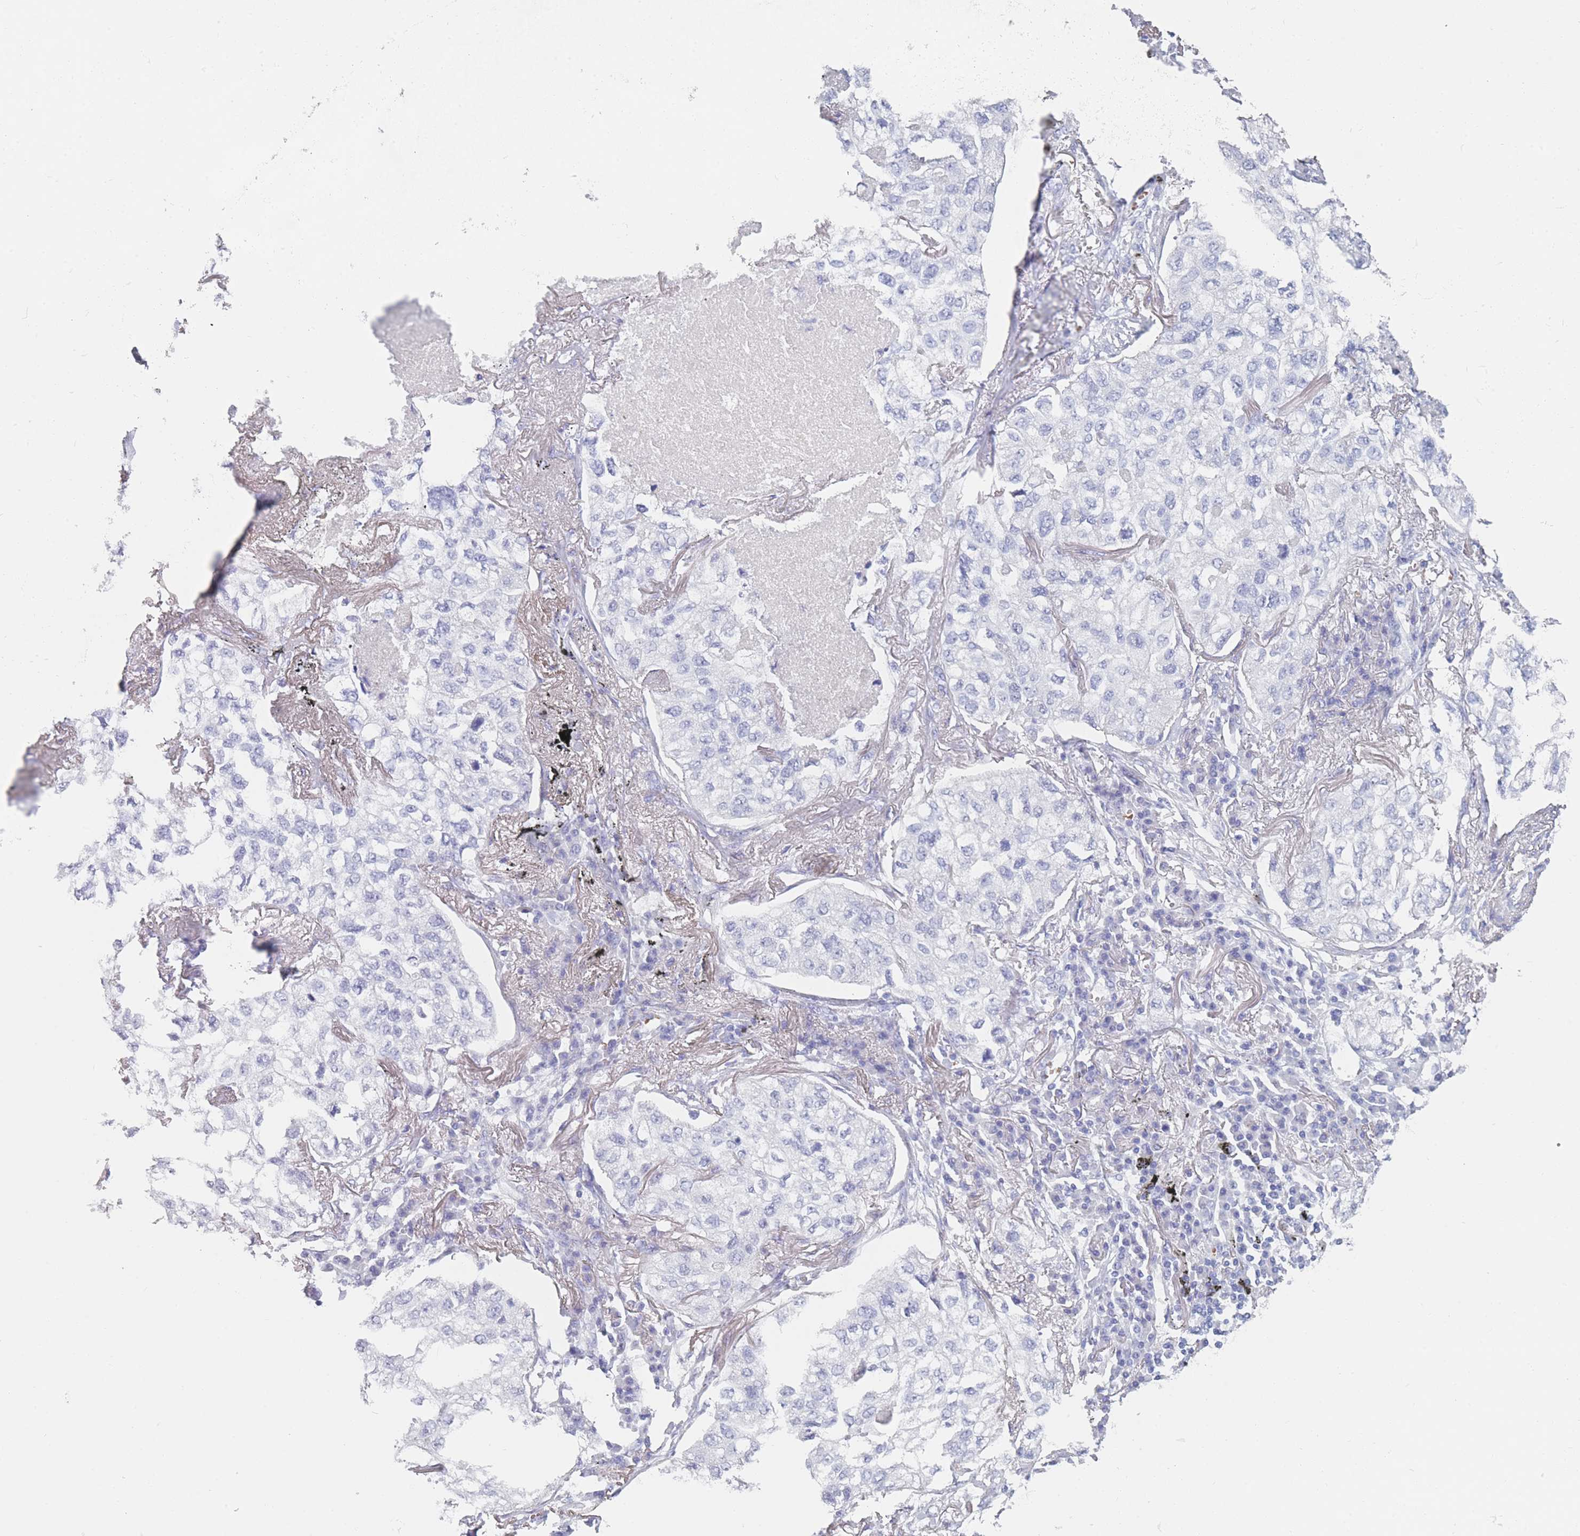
{"staining": {"intensity": "negative", "quantity": "none", "location": "none"}, "tissue": "lung cancer", "cell_type": "Tumor cells", "image_type": "cancer", "snomed": [{"axis": "morphology", "description": "Adenocarcinoma, NOS"}, {"axis": "topography", "description": "Lung"}], "caption": "Histopathology image shows no significant protein staining in tumor cells of lung cancer (adenocarcinoma).", "gene": "OR5D16", "patient": {"sex": "male", "age": 65}}